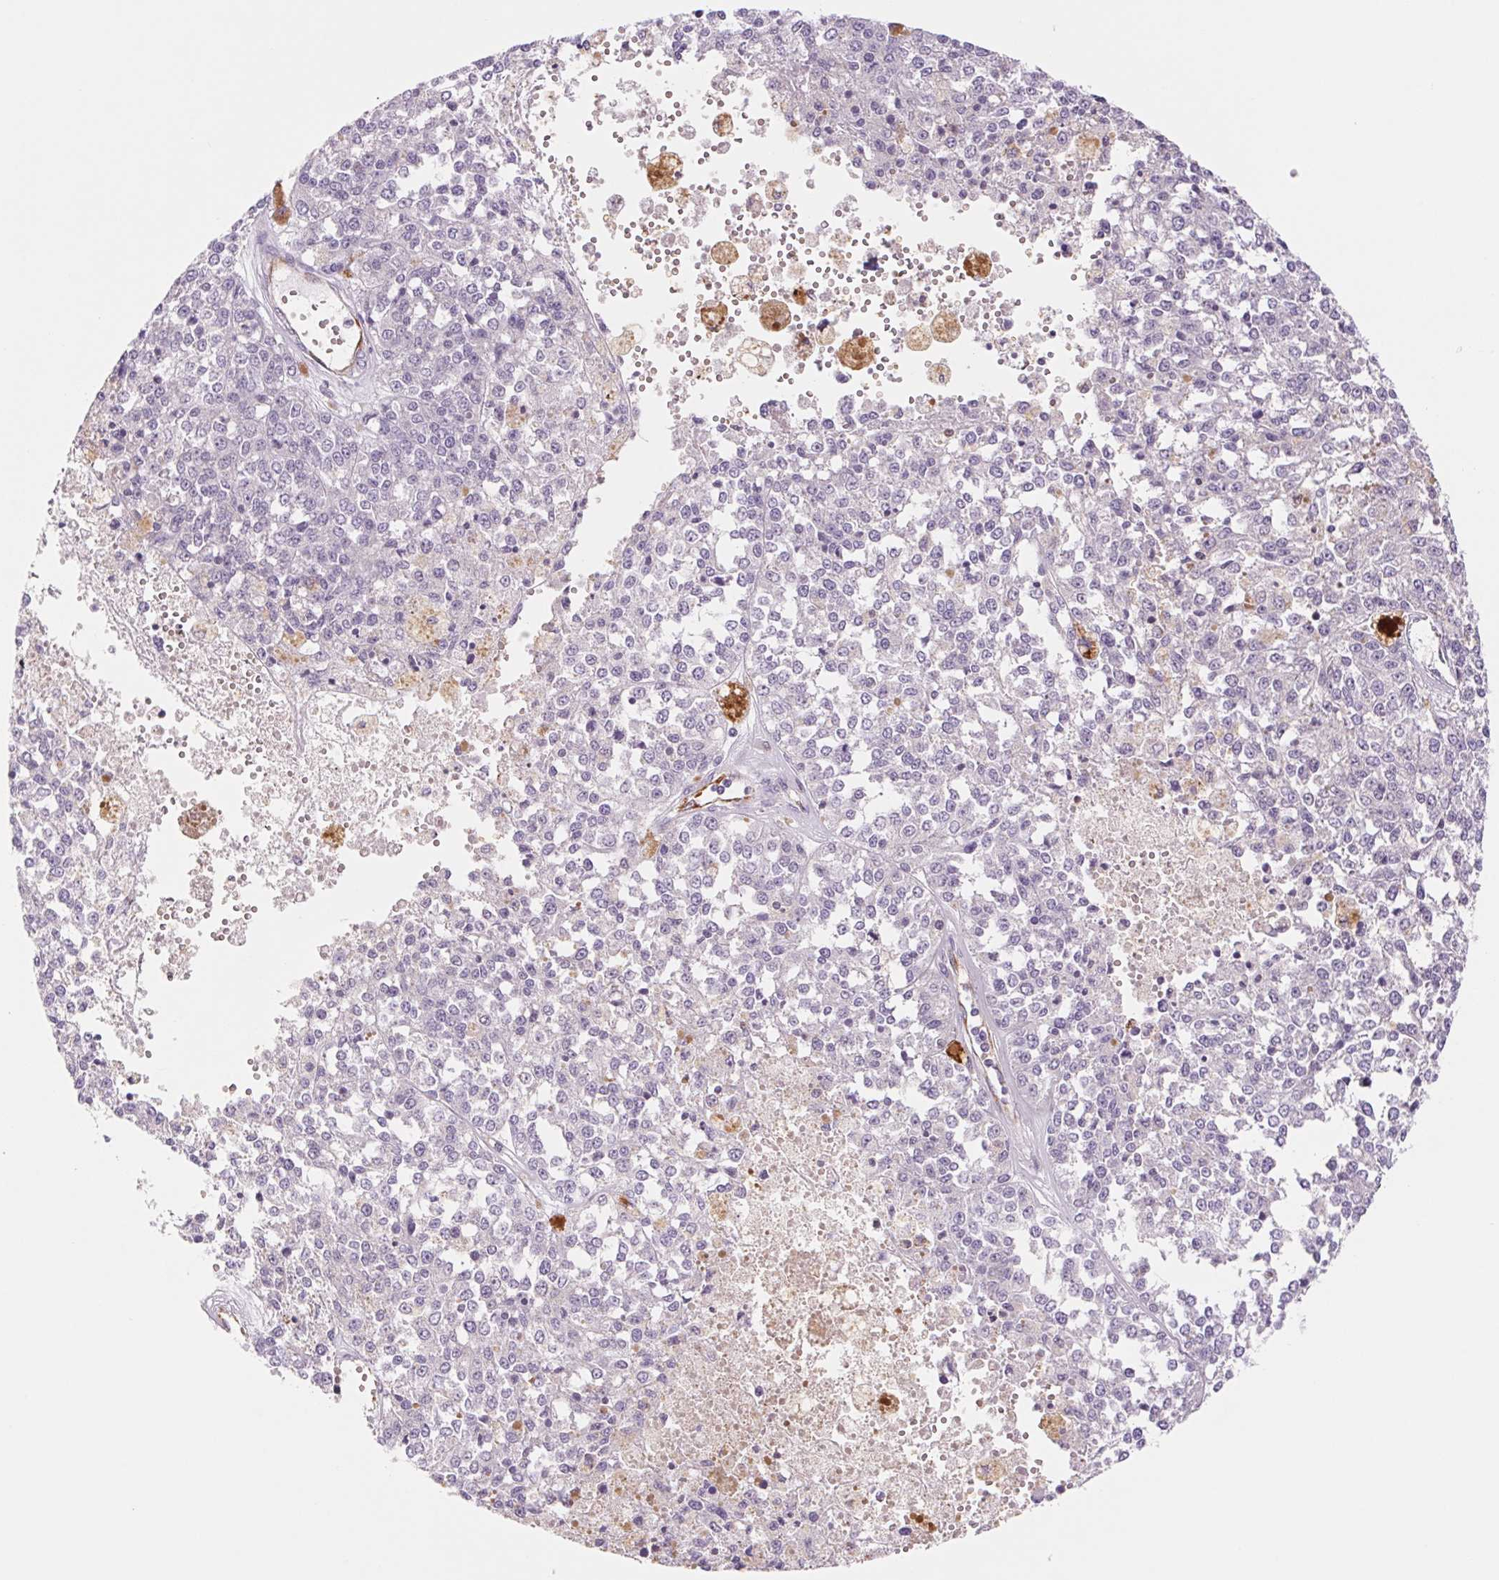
{"staining": {"intensity": "negative", "quantity": "none", "location": "none"}, "tissue": "melanoma", "cell_type": "Tumor cells", "image_type": "cancer", "snomed": [{"axis": "morphology", "description": "Malignant melanoma, Metastatic site"}, {"axis": "topography", "description": "Lymph node"}], "caption": "DAB (3,3'-diaminobenzidine) immunohistochemical staining of malignant melanoma (metastatic site) displays no significant staining in tumor cells. The staining is performed using DAB brown chromogen with nuclei counter-stained in using hematoxylin.", "gene": "IGFL3", "patient": {"sex": "female", "age": 64}}